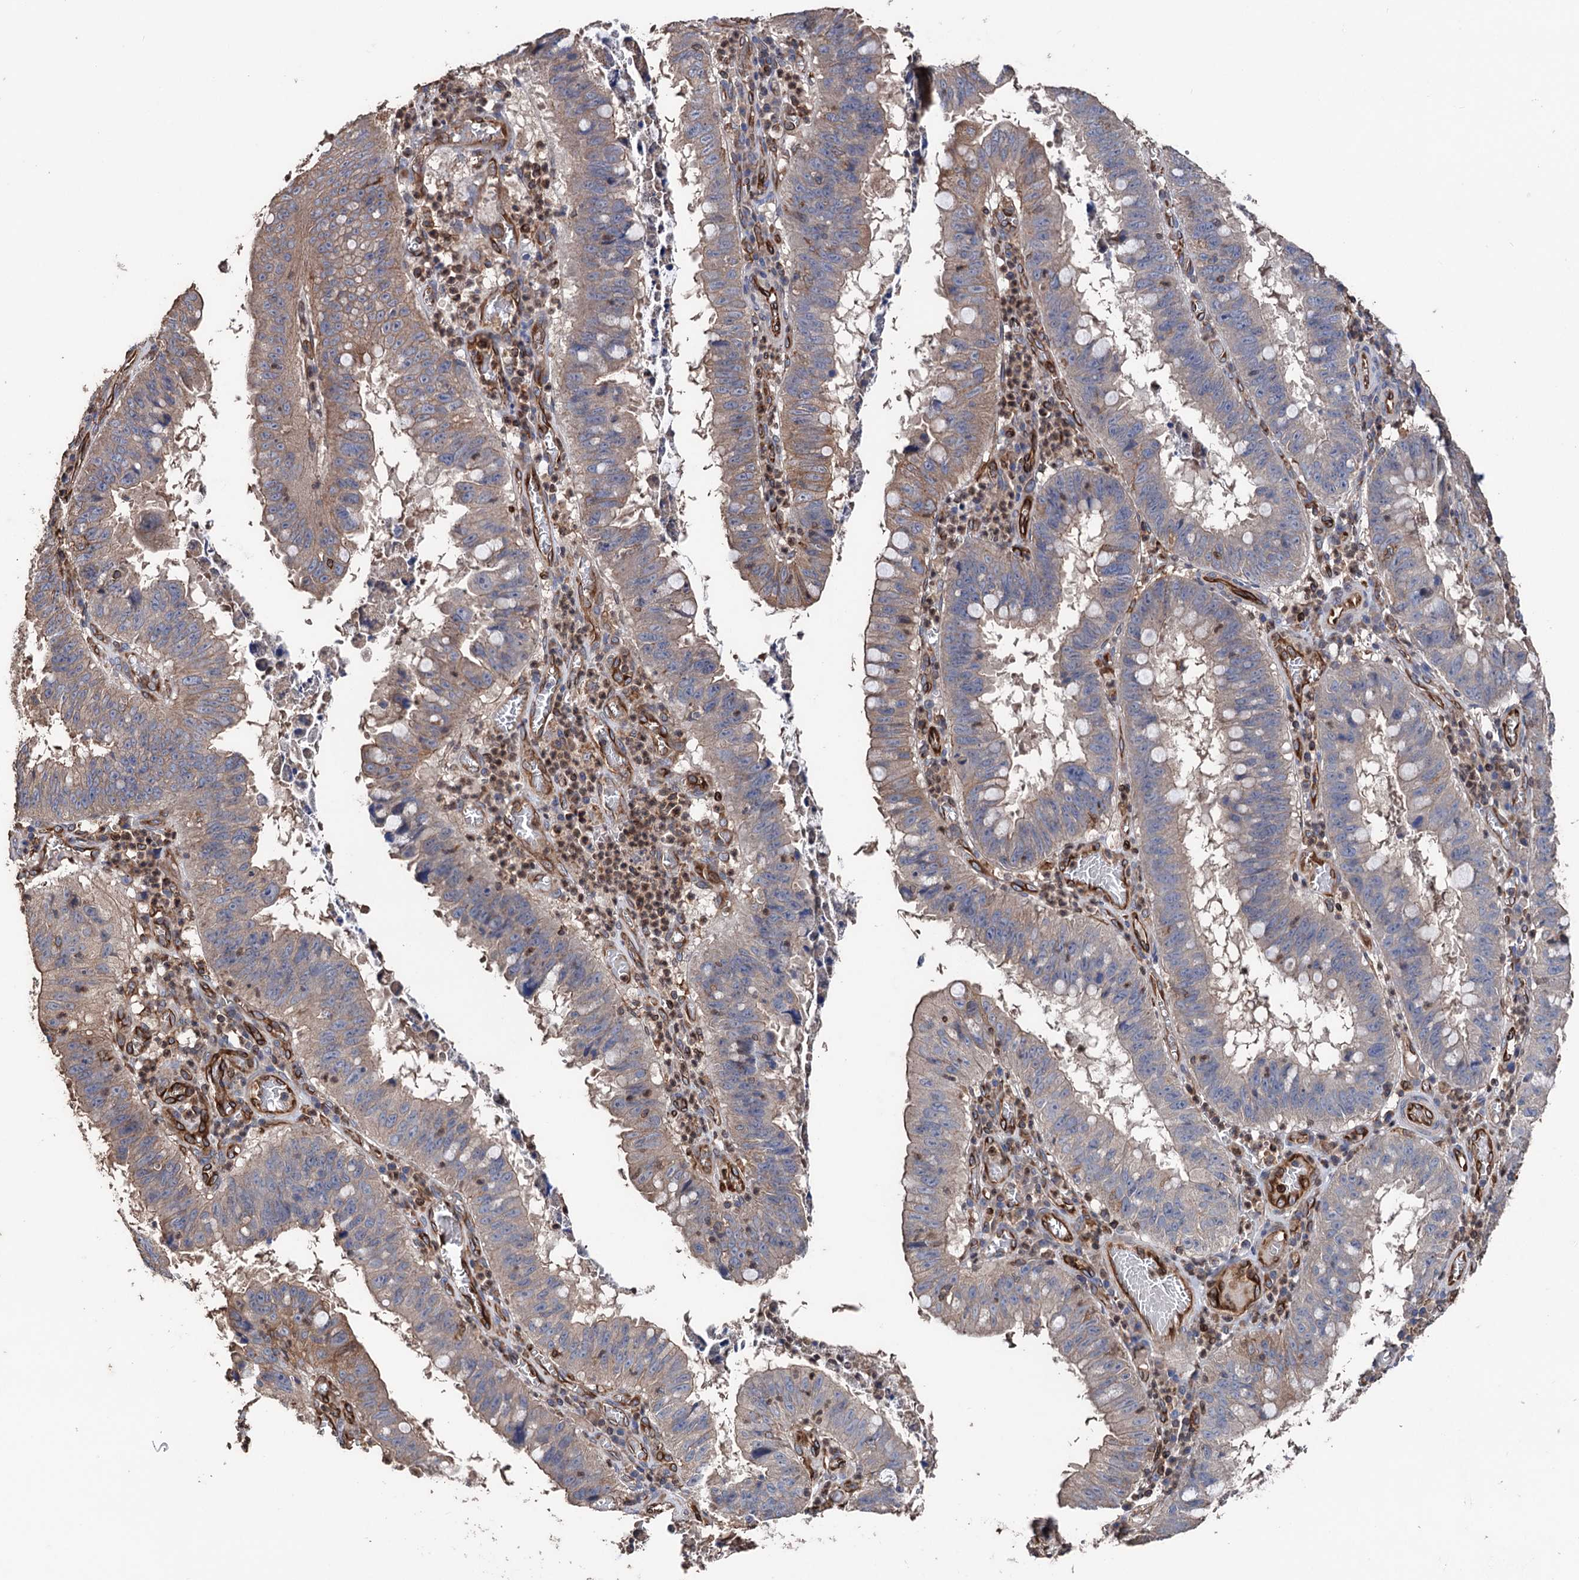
{"staining": {"intensity": "weak", "quantity": "<25%", "location": "cytoplasmic/membranous"}, "tissue": "stomach cancer", "cell_type": "Tumor cells", "image_type": "cancer", "snomed": [{"axis": "morphology", "description": "Adenocarcinoma, NOS"}, {"axis": "topography", "description": "Stomach"}], "caption": "Immunohistochemical staining of stomach adenocarcinoma demonstrates no significant expression in tumor cells.", "gene": "STING1", "patient": {"sex": "male", "age": 59}}